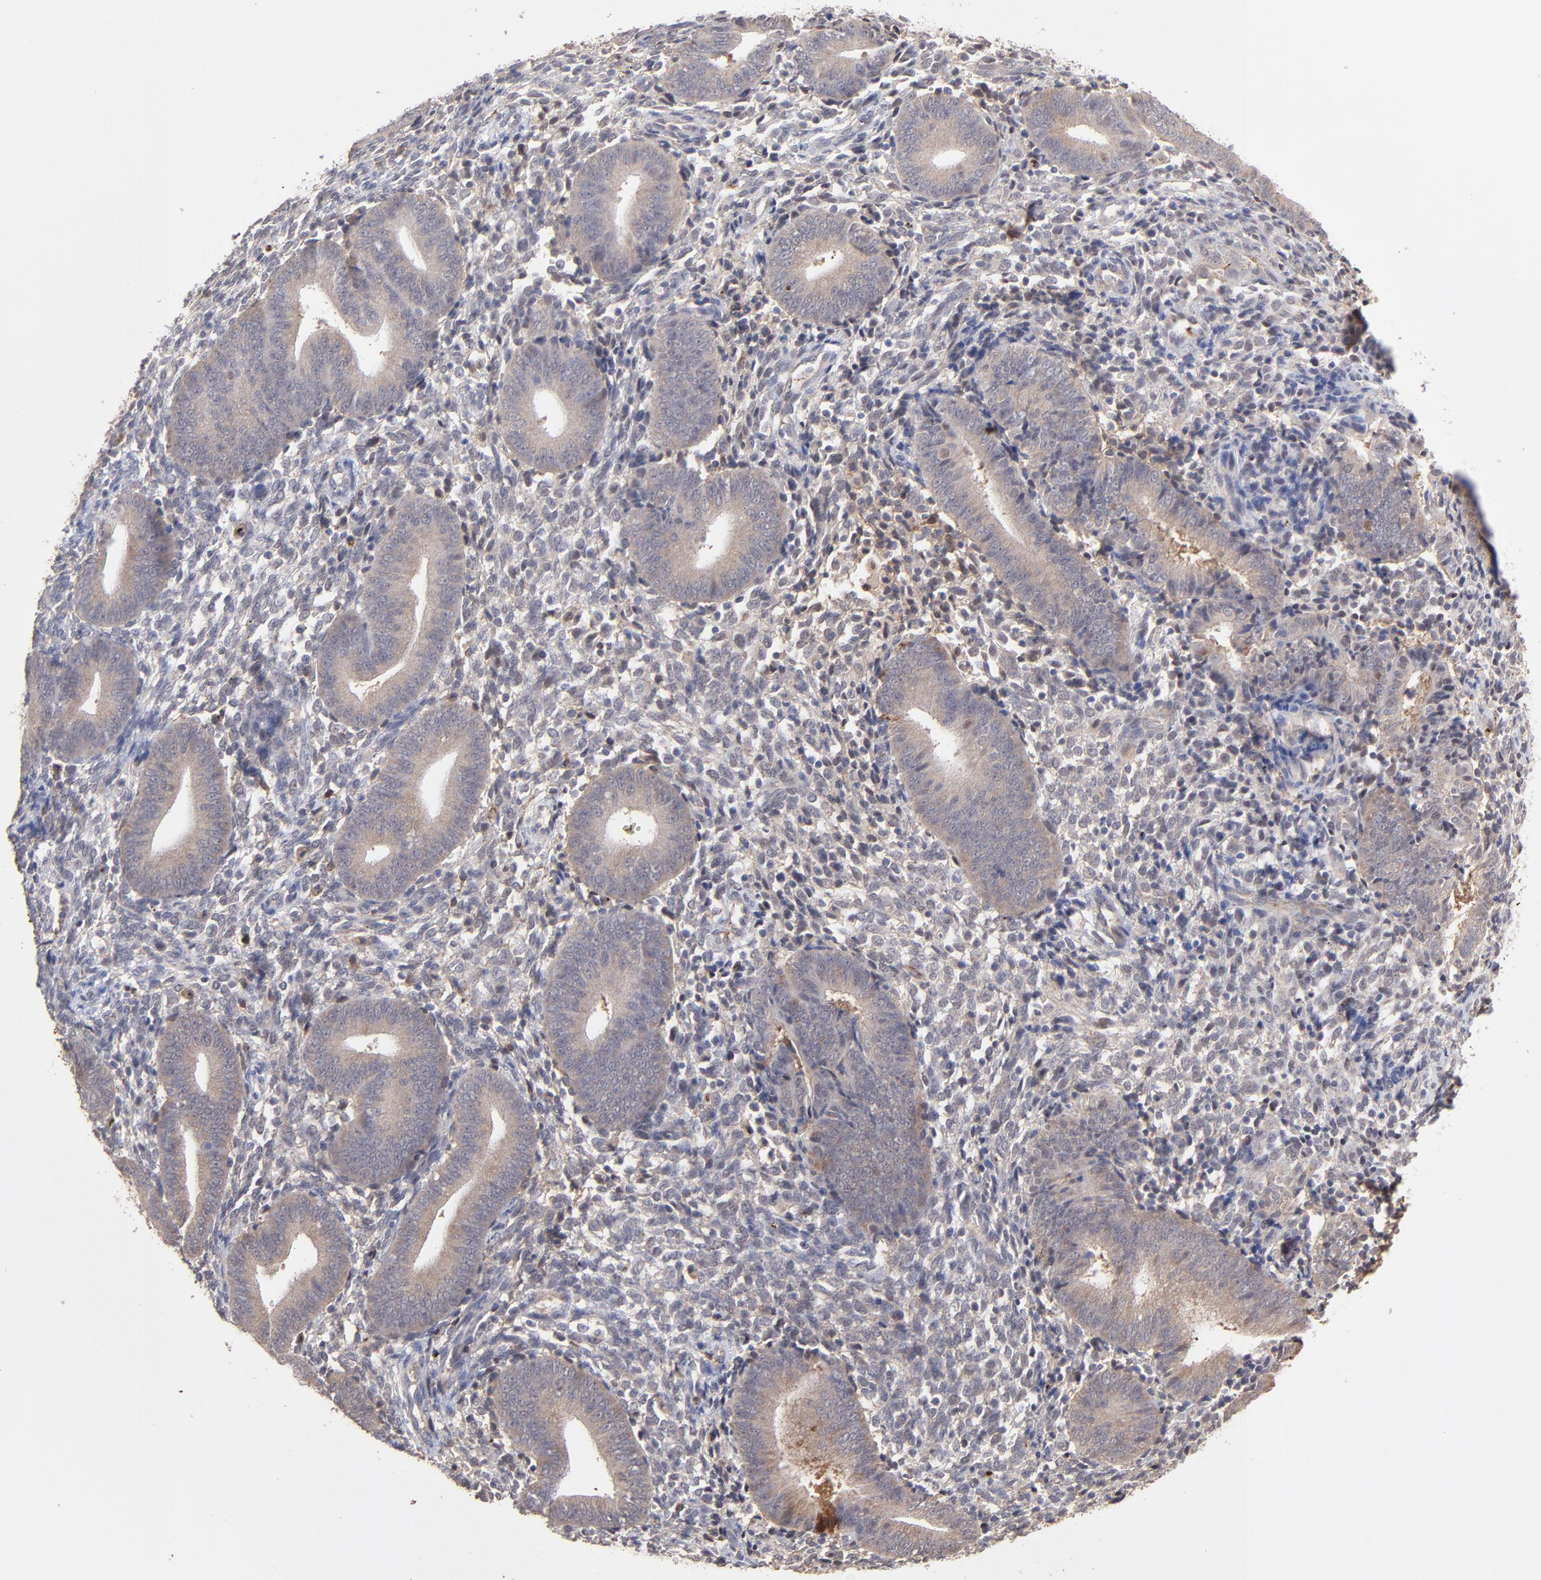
{"staining": {"intensity": "negative", "quantity": "none", "location": "none"}, "tissue": "endometrium", "cell_type": "Cells in endometrial stroma", "image_type": "normal", "snomed": [{"axis": "morphology", "description": "Normal tissue, NOS"}, {"axis": "topography", "description": "Uterus"}, {"axis": "topography", "description": "Endometrium"}], "caption": "The photomicrograph demonstrates no staining of cells in endometrial stroma in unremarkable endometrium.", "gene": "PSMD14", "patient": {"sex": "female", "age": 33}}